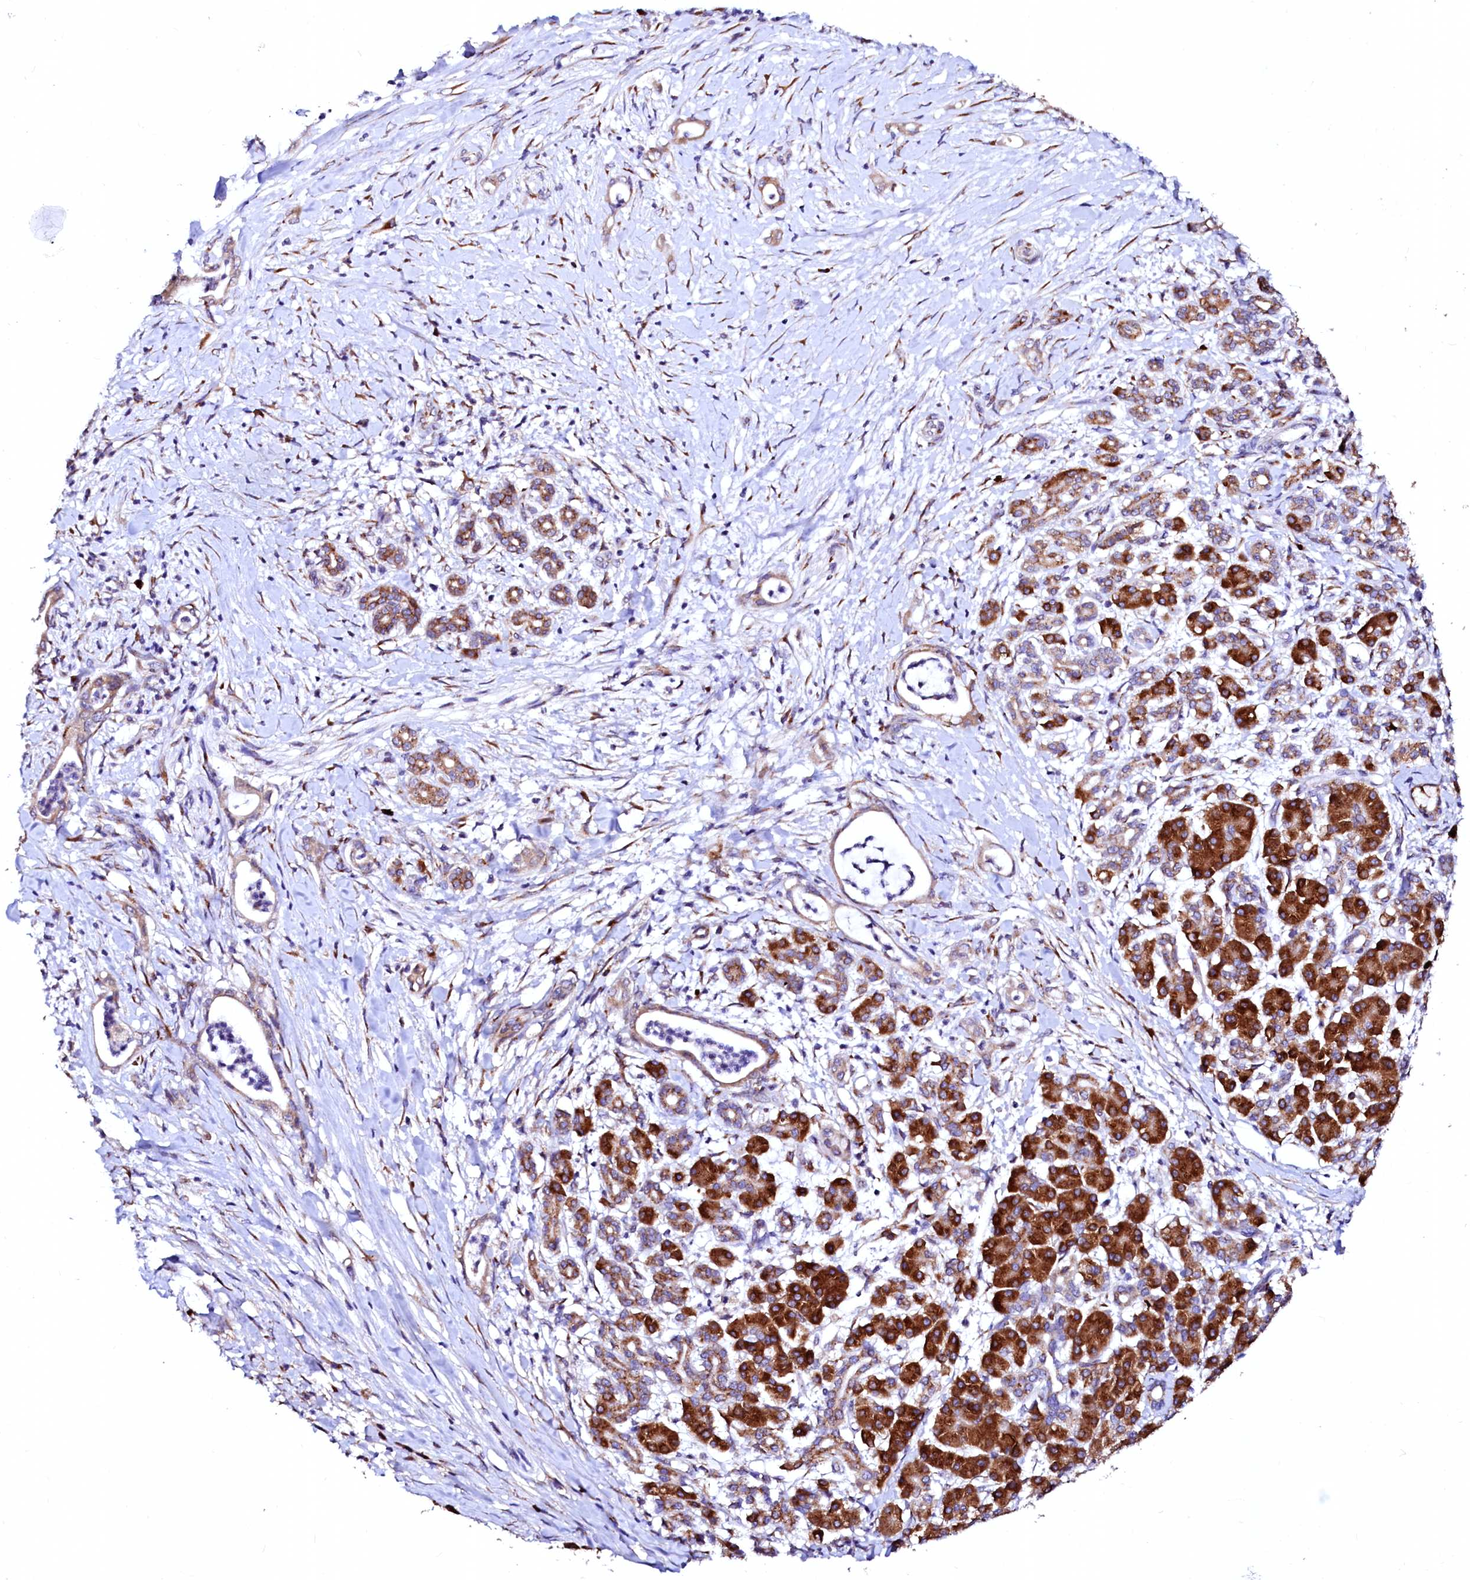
{"staining": {"intensity": "moderate", "quantity": ">75%", "location": "cytoplasmic/membranous"}, "tissue": "pancreatic cancer", "cell_type": "Tumor cells", "image_type": "cancer", "snomed": [{"axis": "morphology", "description": "Adenocarcinoma, NOS"}, {"axis": "topography", "description": "Pancreas"}], "caption": "Moderate cytoplasmic/membranous positivity for a protein is appreciated in approximately >75% of tumor cells of adenocarcinoma (pancreatic) using IHC.", "gene": "LMAN1", "patient": {"sex": "female", "age": 55}}